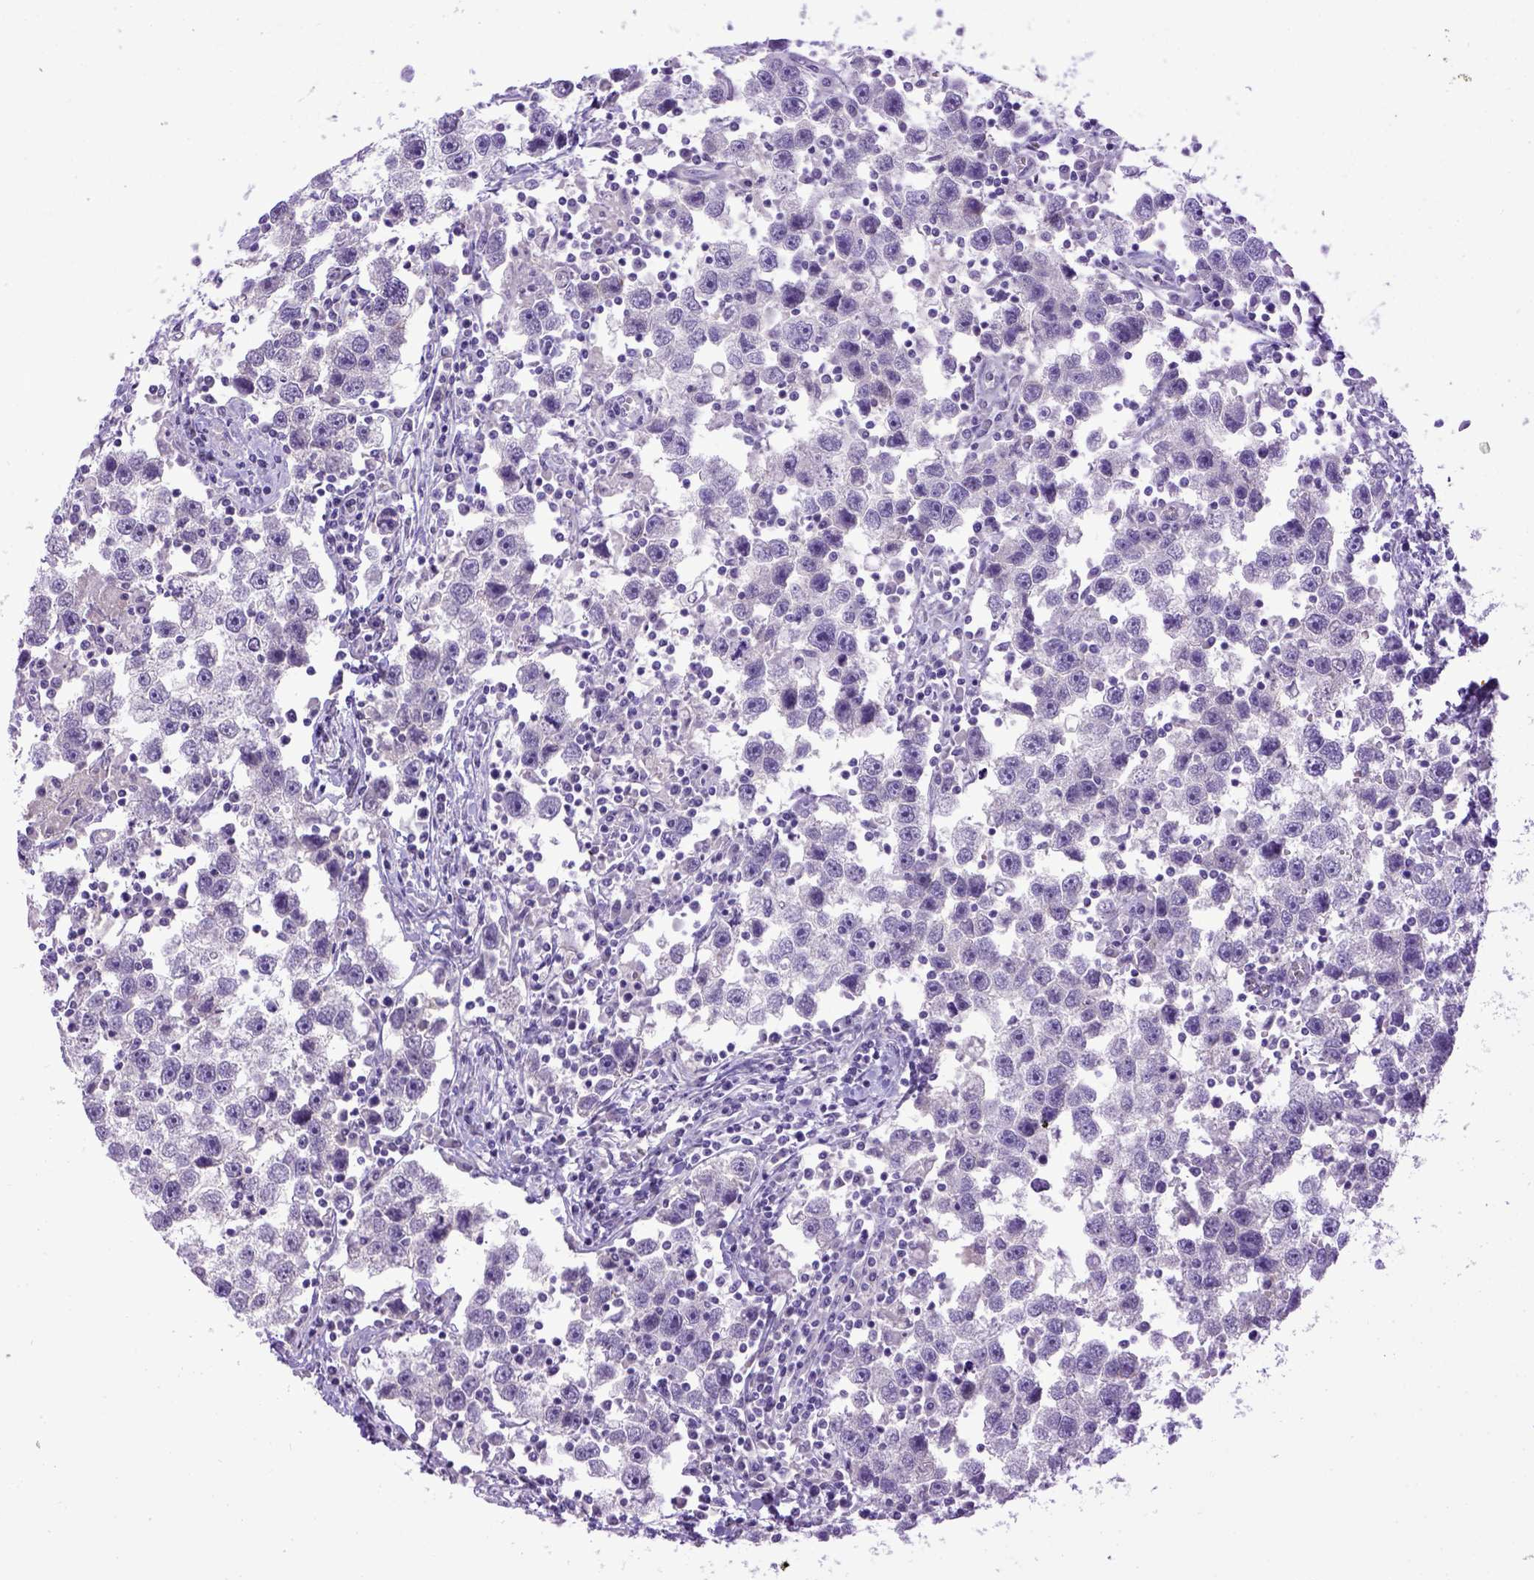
{"staining": {"intensity": "negative", "quantity": "none", "location": "none"}, "tissue": "testis cancer", "cell_type": "Tumor cells", "image_type": "cancer", "snomed": [{"axis": "morphology", "description": "Seminoma, NOS"}, {"axis": "topography", "description": "Testis"}], "caption": "Immunohistochemistry histopathology image of neoplastic tissue: human testis seminoma stained with DAB exhibits no significant protein staining in tumor cells.", "gene": "CDH1", "patient": {"sex": "male", "age": 30}}